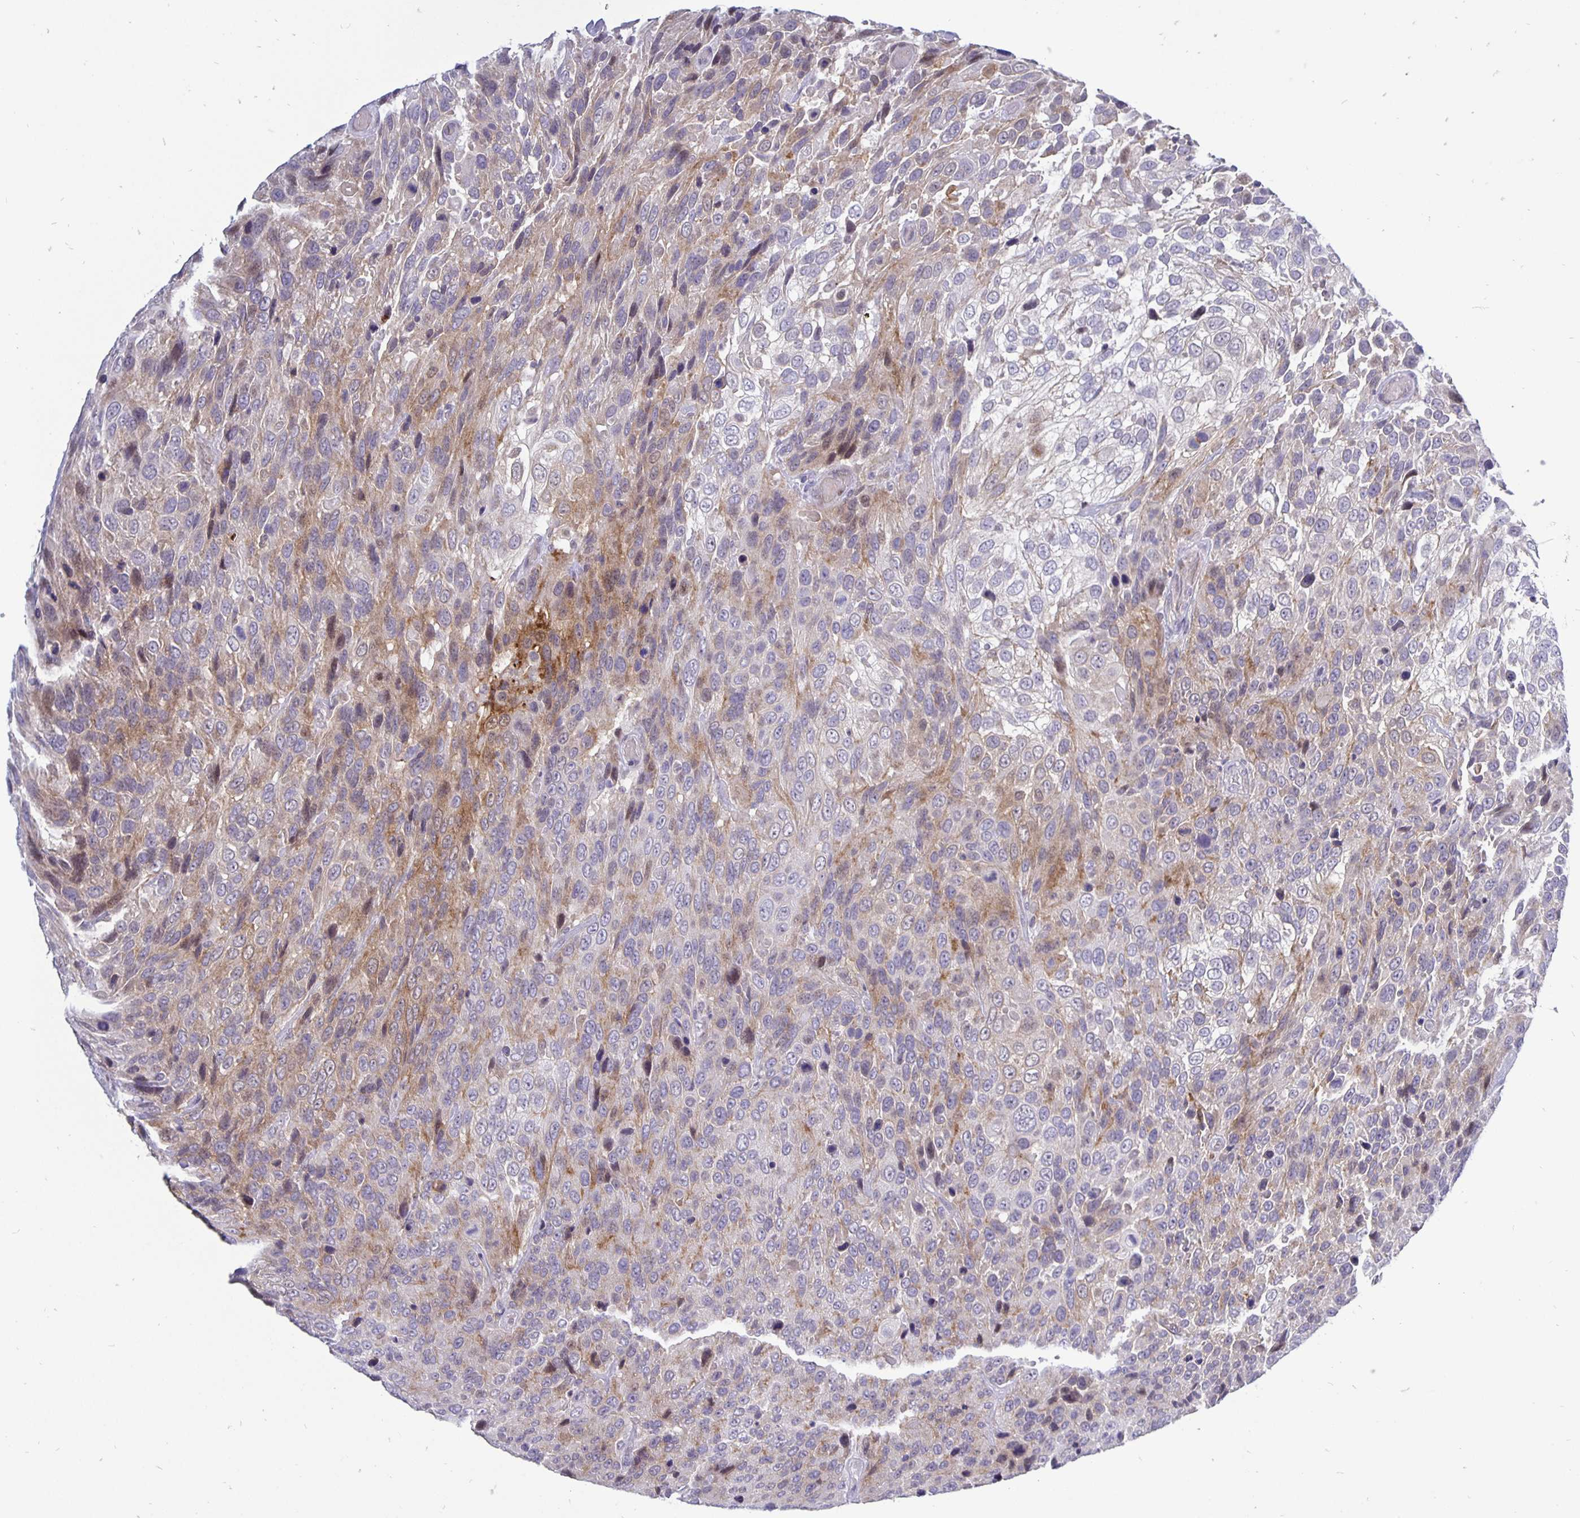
{"staining": {"intensity": "moderate", "quantity": "25%-75%", "location": "cytoplasmic/membranous"}, "tissue": "urothelial cancer", "cell_type": "Tumor cells", "image_type": "cancer", "snomed": [{"axis": "morphology", "description": "Urothelial carcinoma, High grade"}, {"axis": "topography", "description": "Urinary bladder"}], "caption": "Immunohistochemical staining of high-grade urothelial carcinoma reveals medium levels of moderate cytoplasmic/membranous protein staining in approximately 25%-75% of tumor cells. The protein of interest is stained brown, and the nuclei are stained in blue (DAB (3,3'-diaminobenzidine) IHC with brightfield microscopy, high magnification).", "gene": "ERBB2", "patient": {"sex": "female", "age": 70}}